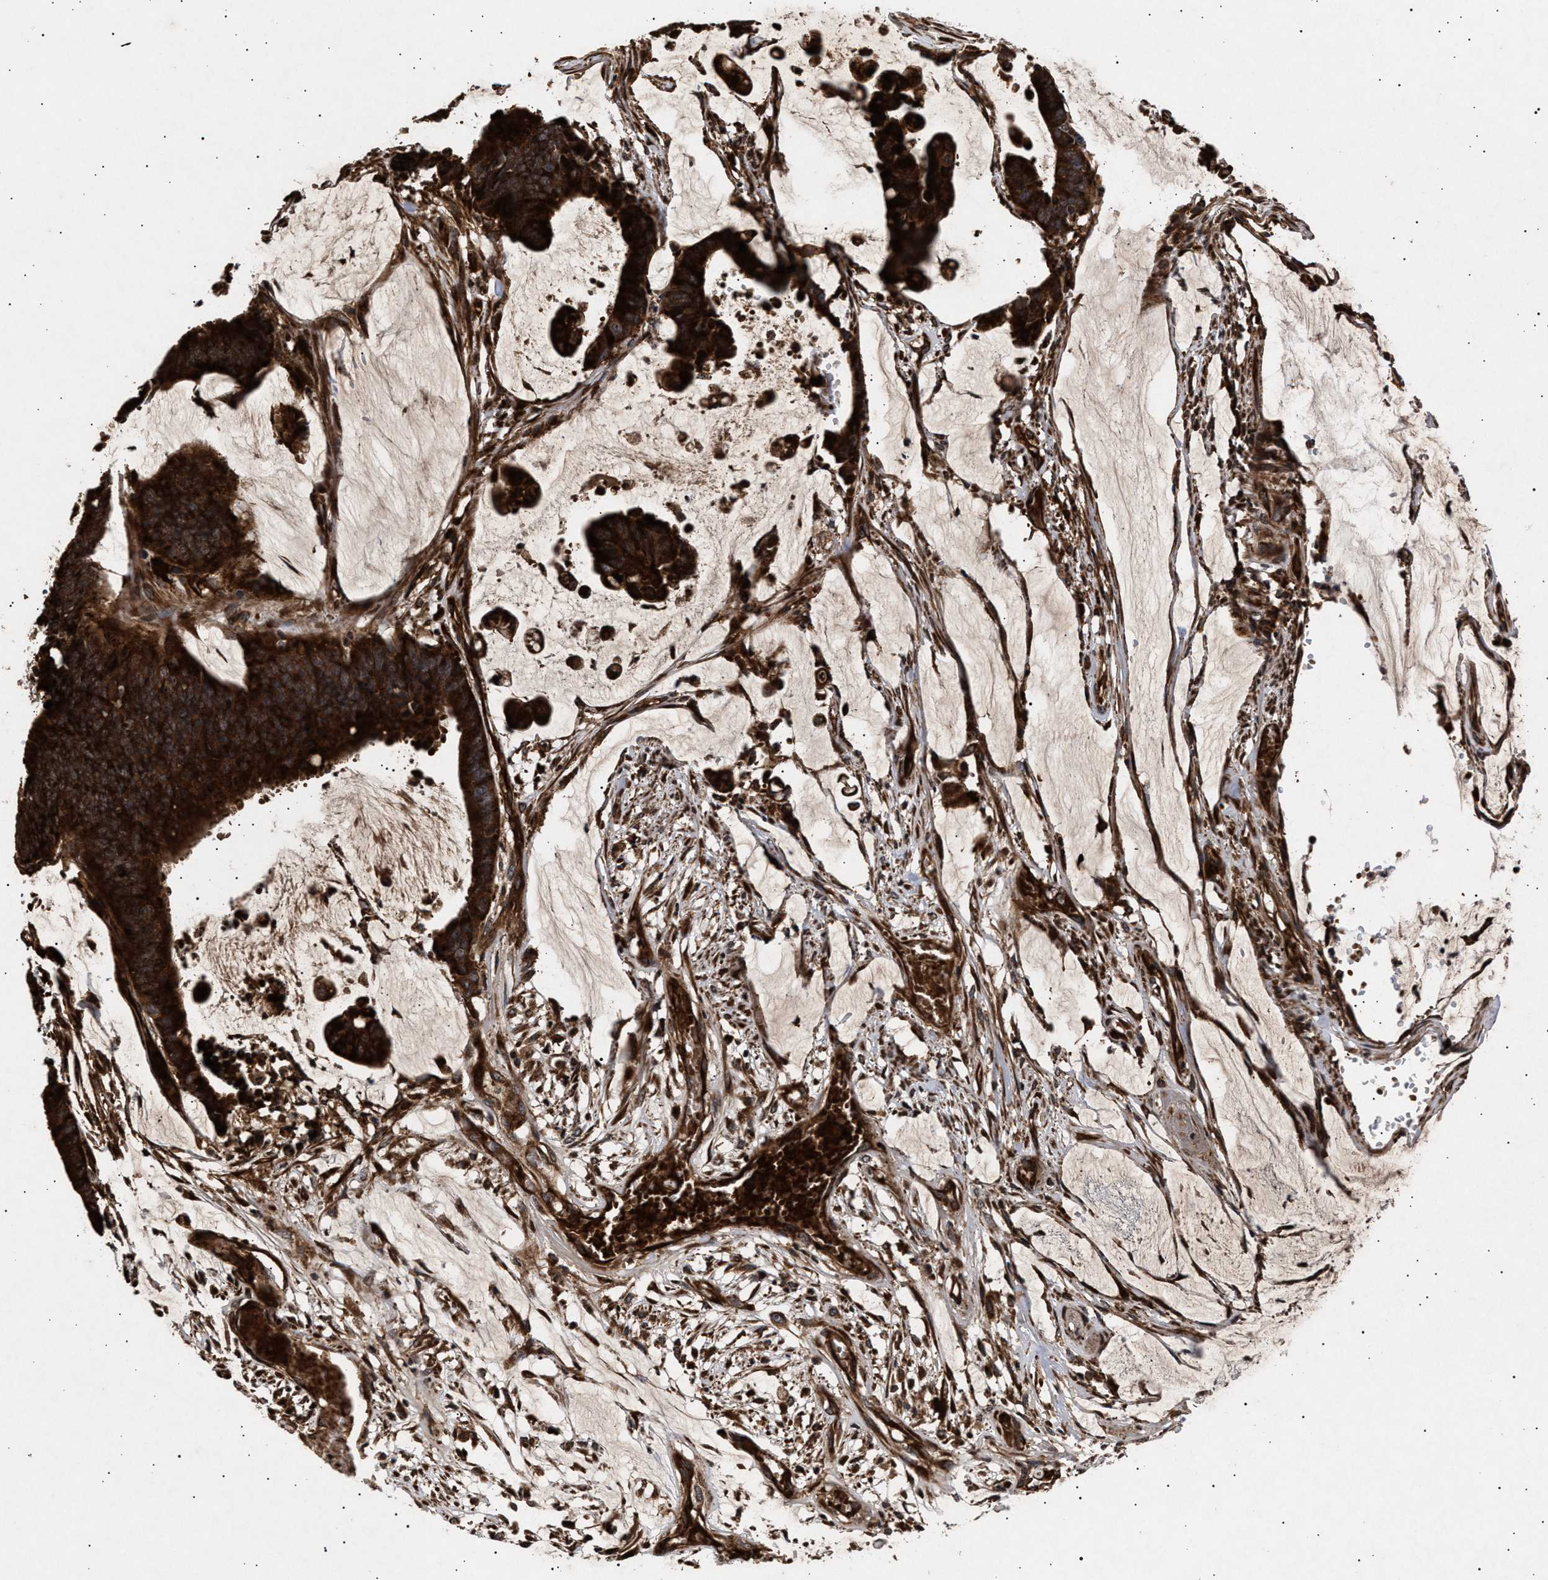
{"staining": {"intensity": "strong", "quantity": ">75%", "location": "cytoplasmic/membranous"}, "tissue": "colorectal cancer", "cell_type": "Tumor cells", "image_type": "cancer", "snomed": [{"axis": "morphology", "description": "Adenocarcinoma, NOS"}, {"axis": "topography", "description": "Rectum"}], "caption": "IHC histopathology image of colorectal adenocarcinoma stained for a protein (brown), which exhibits high levels of strong cytoplasmic/membranous expression in about >75% of tumor cells.", "gene": "ITGB5", "patient": {"sex": "female", "age": 66}}